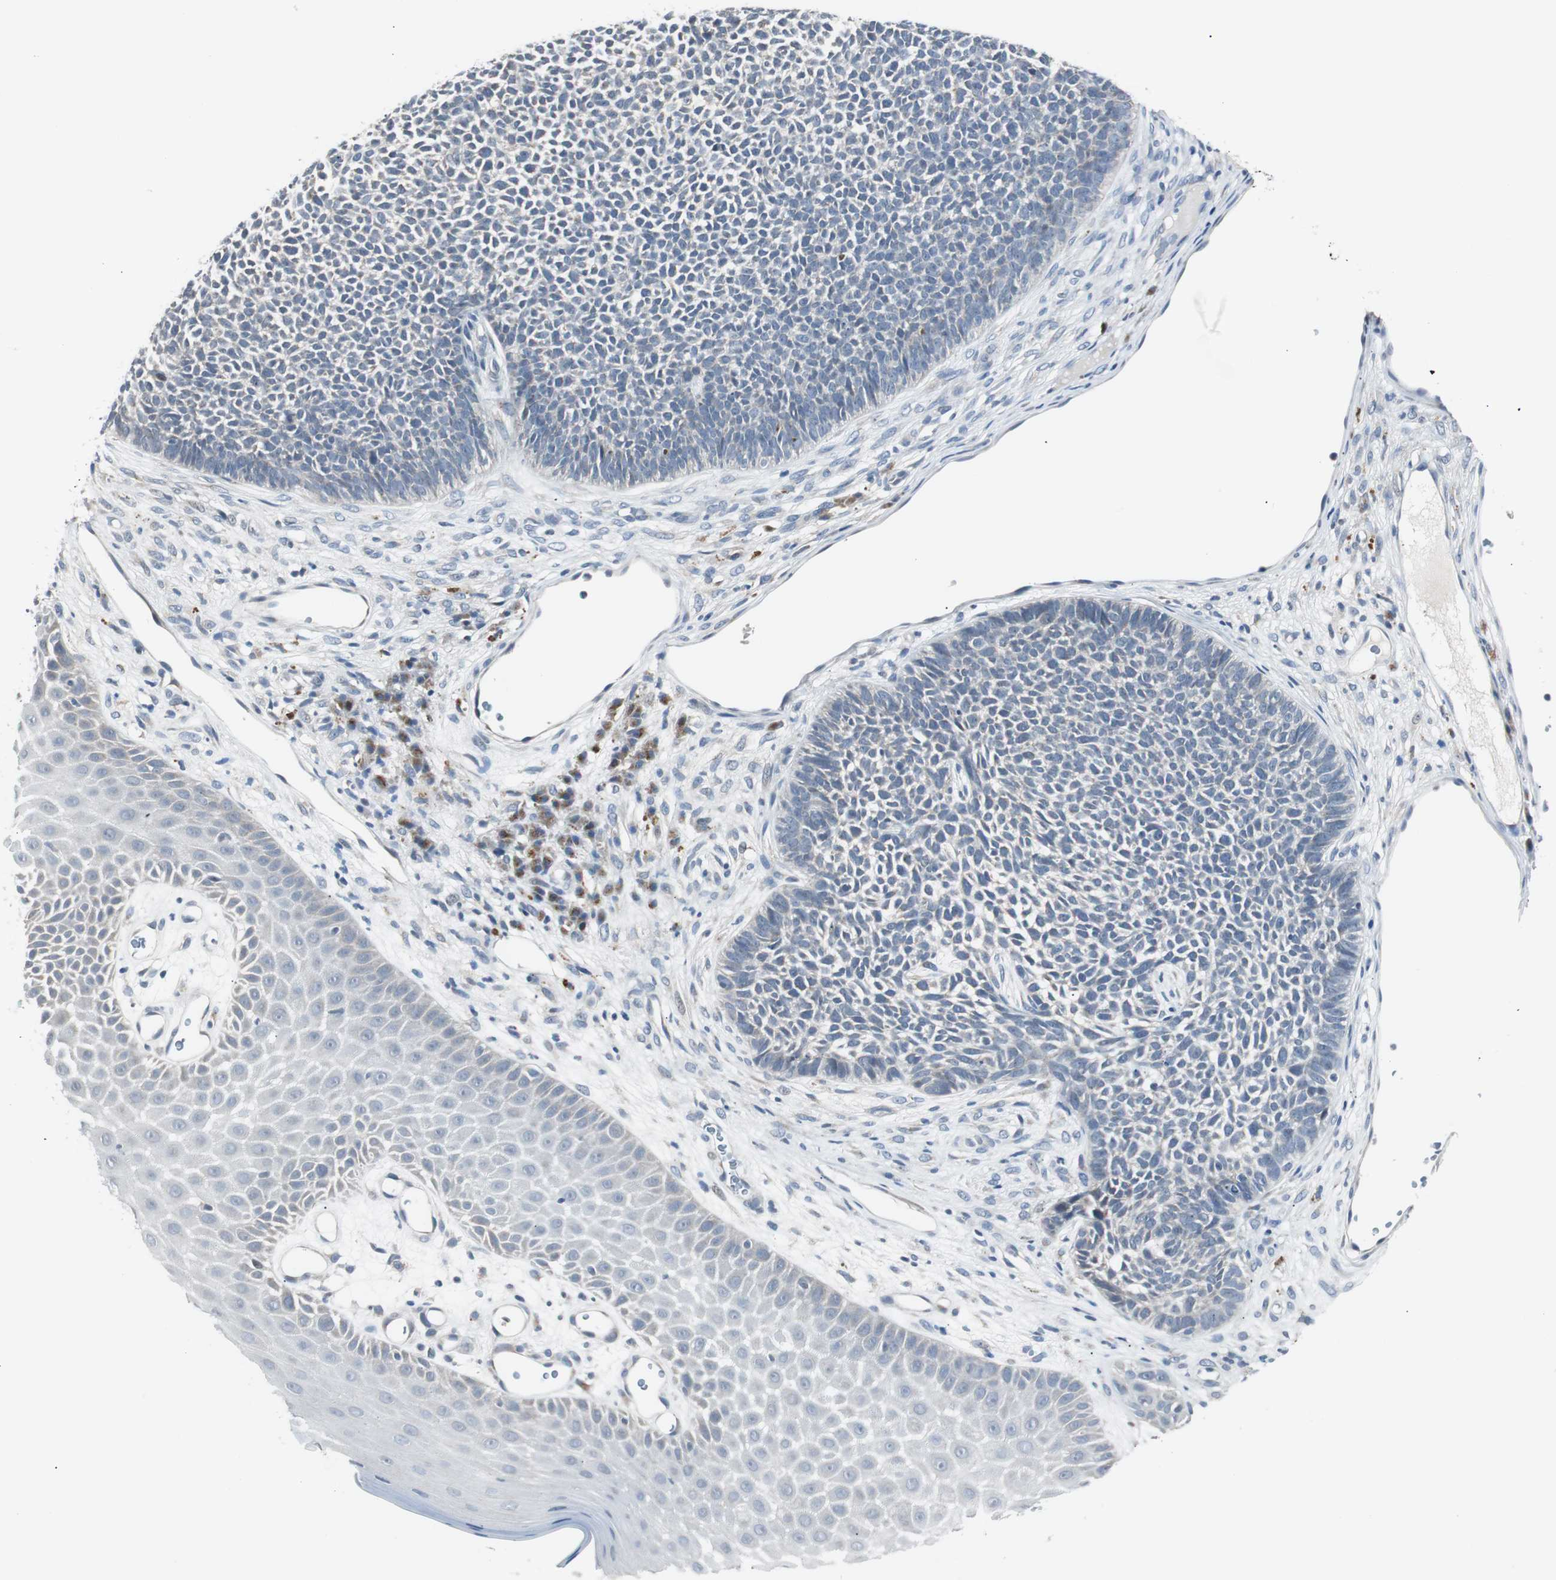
{"staining": {"intensity": "negative", "quantity": "none", "location": "none"}, "tissue": "skin cancer", "cell_type": "Tumor cells", "image_type": "cancer", "snomed": [{"axis": "morphology", "description": "Basal cell carcinoma"}, {"axis": "topography", "description": "Skin"}], "caption": "Basal cell carcinoma (skin) was stained to show a protein in brown. There is no significant expression in tumor cells.", "gene": "SOX30", "patient": {"sex": "female", "age": 84}}